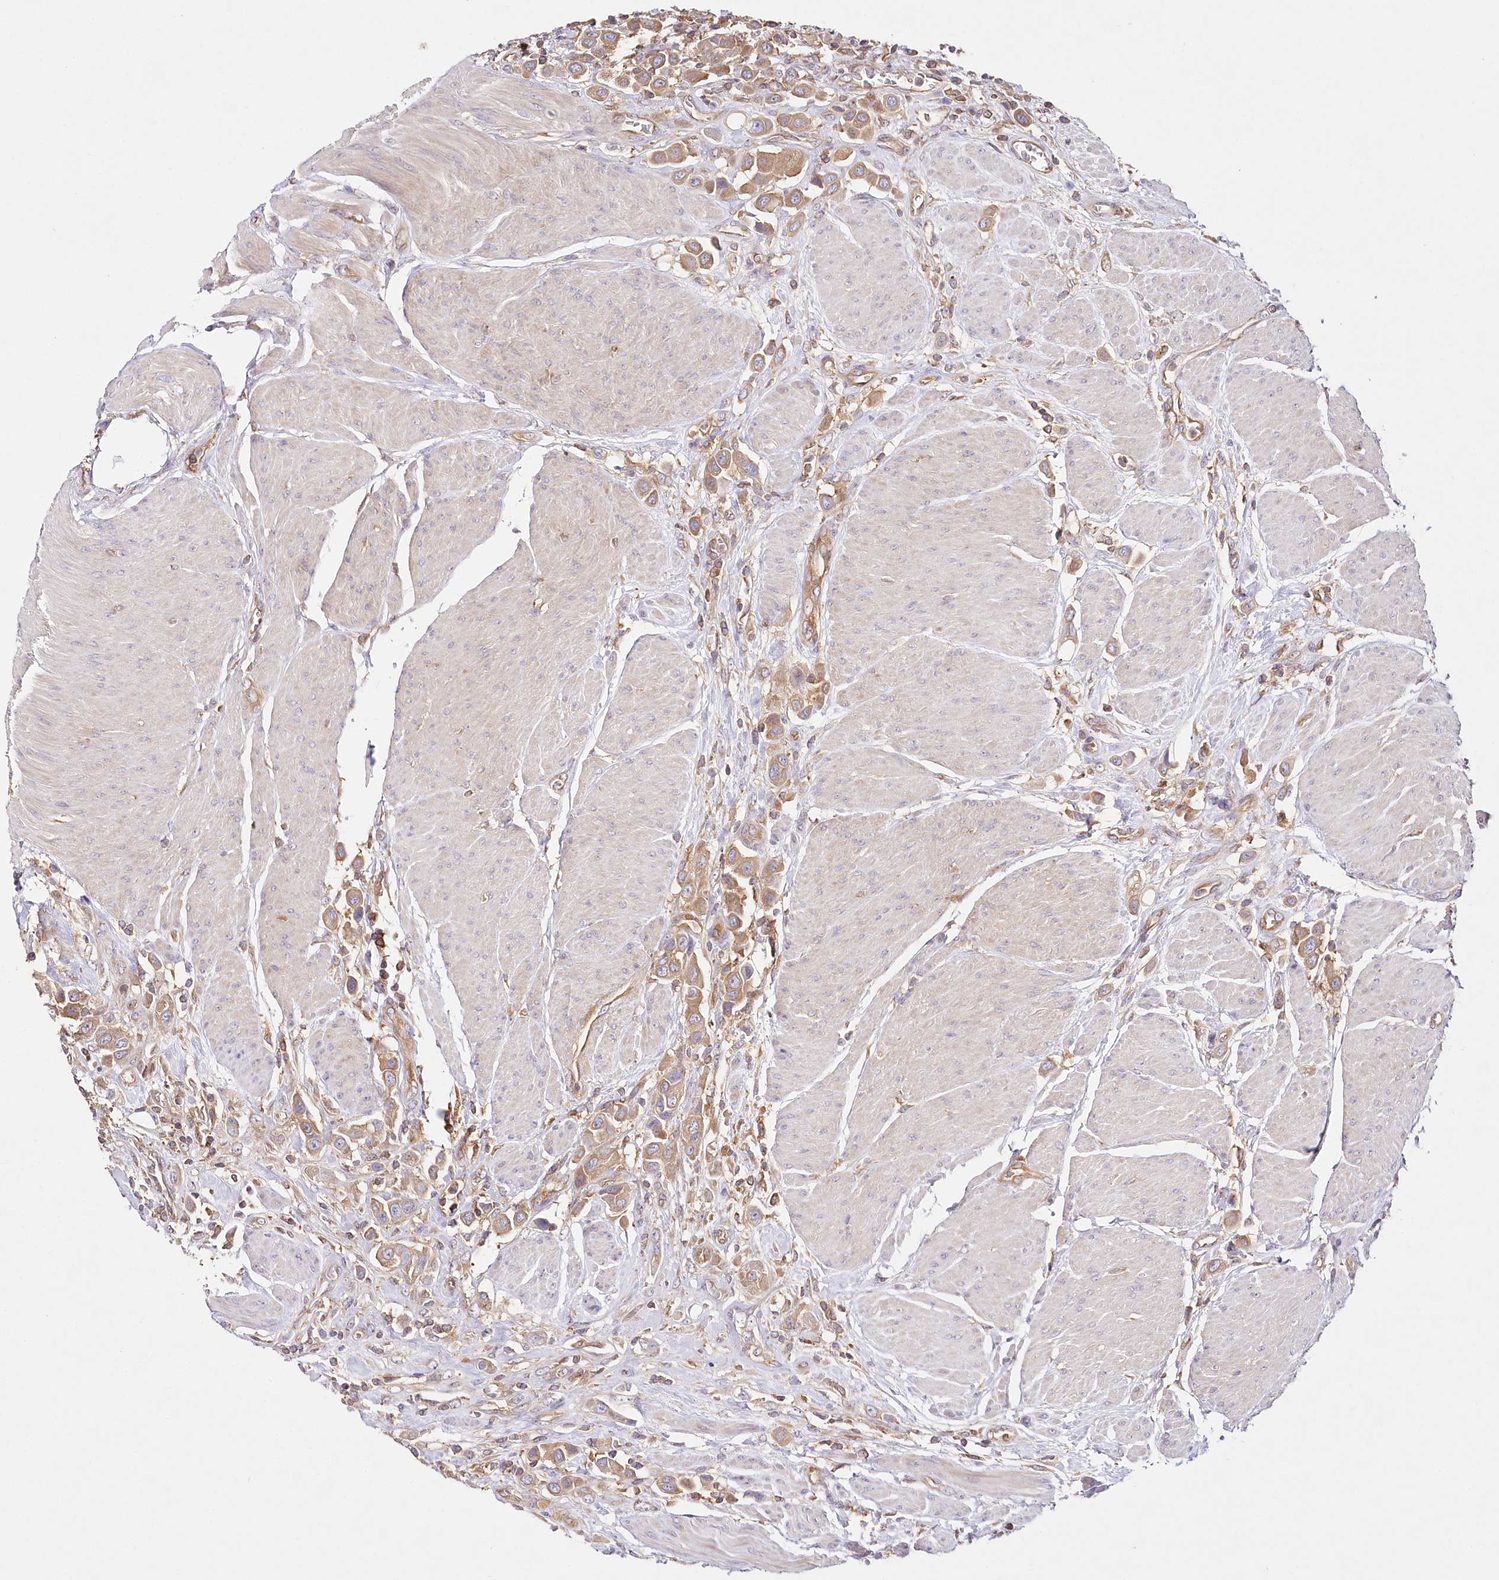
{"staining": {"intensity": "moderate", "quantity": ">75%", "location": "cytoplasmic/membranous"}, "tissue": "urothelial cancer", "cell_type": "Tumor cells", "image_type": "cancer", "snomed": [{"axis": "morphology", "description": "Urothelial carcinoma, High grade"}, {"axis": "topography", "description": "Urinary bladder"}], "caption": "Immunohistochemical staining of human urothelial cancer reveals medium levels of moderate cytoplasmic/membranous protein expression in about >75% of tumor cells.", "gene": "ABRAXAS2", "patient": {"sex": "male", "age": 50}}